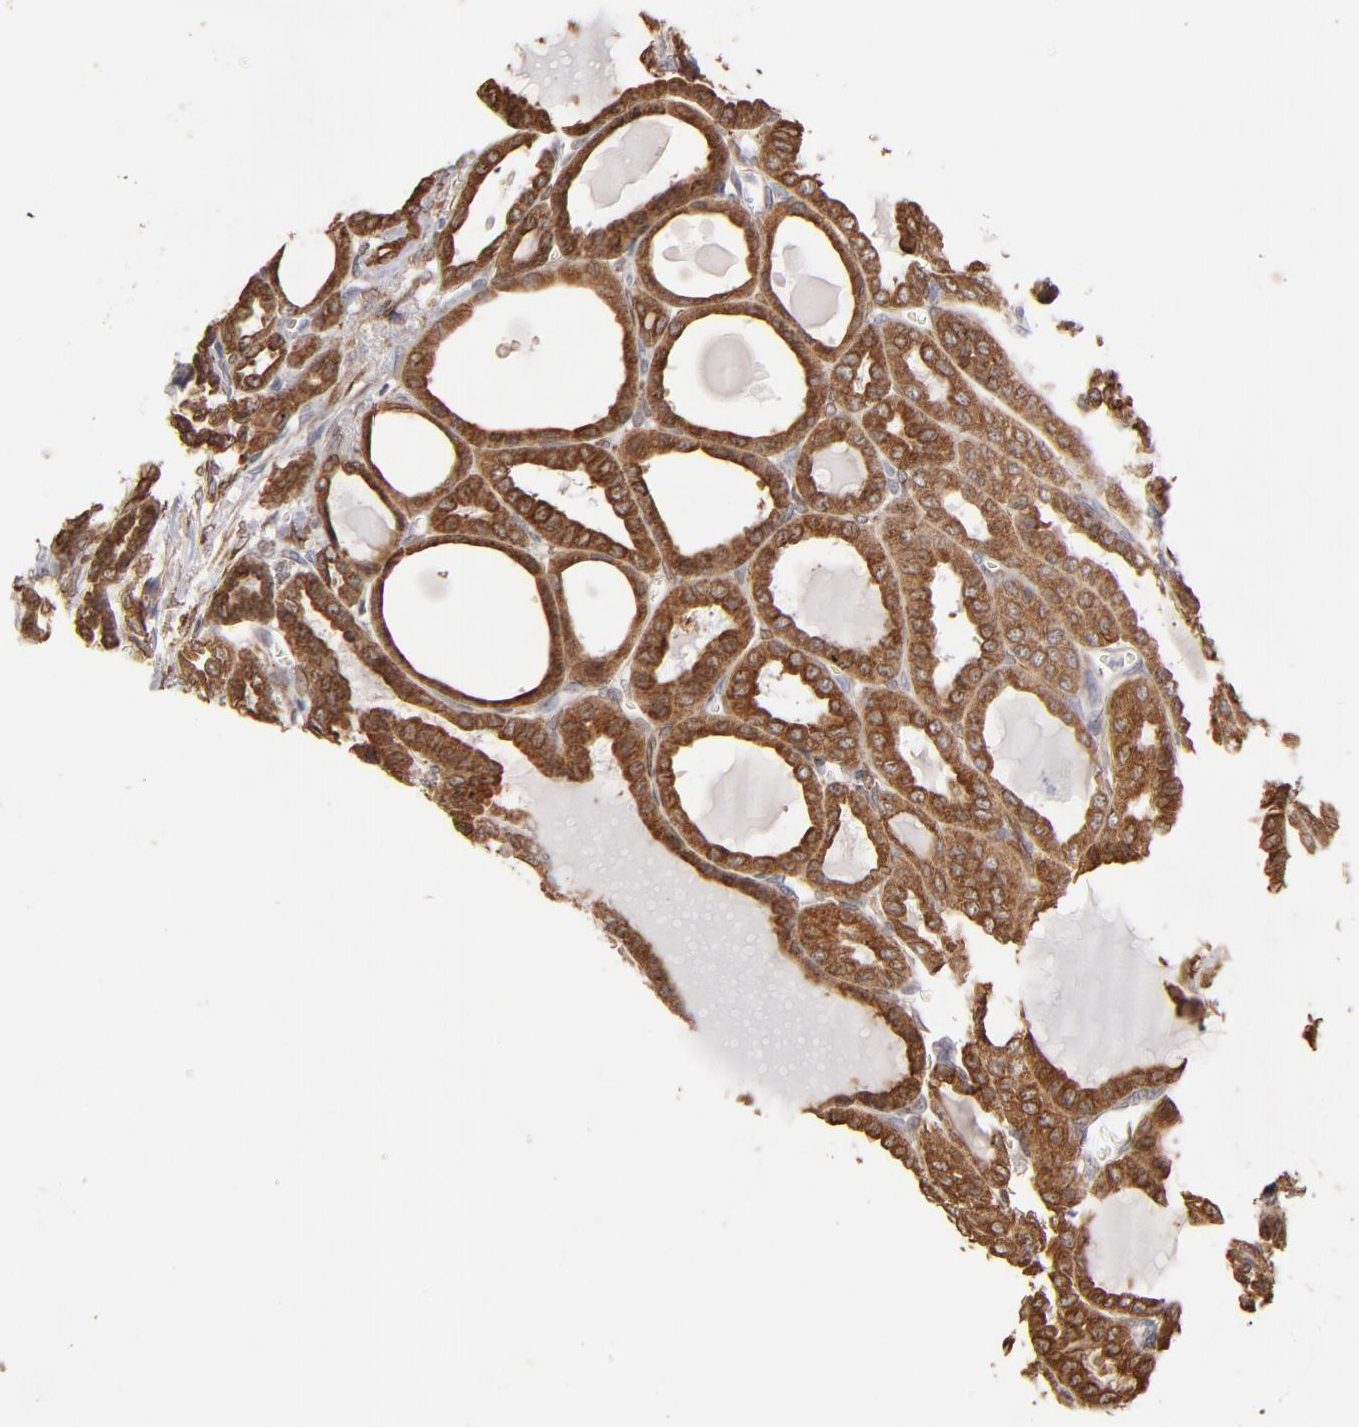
{"staining": {"intensity": "moderate", "quantity": ">75%", "location": "cytoplasmic/membranous"}, "tissue": "thyroid cancer", "cell_type": "Tumor cells", "image_type": "cancer", "snomed": [{"axis": "morphology", "description": "Carcinoma, NOS"}, {"axis": "topography", "description": "Thyroid gland"}], "caption": "About >75% of tumor cells in human carcinoma (thyroid) reveal moderate cytoplasmic/membranous protein expression as visualized by brown immunohistochemical staining.", "gene": "PGRMC1", "patient": {"sex": "female", "age": 91}}